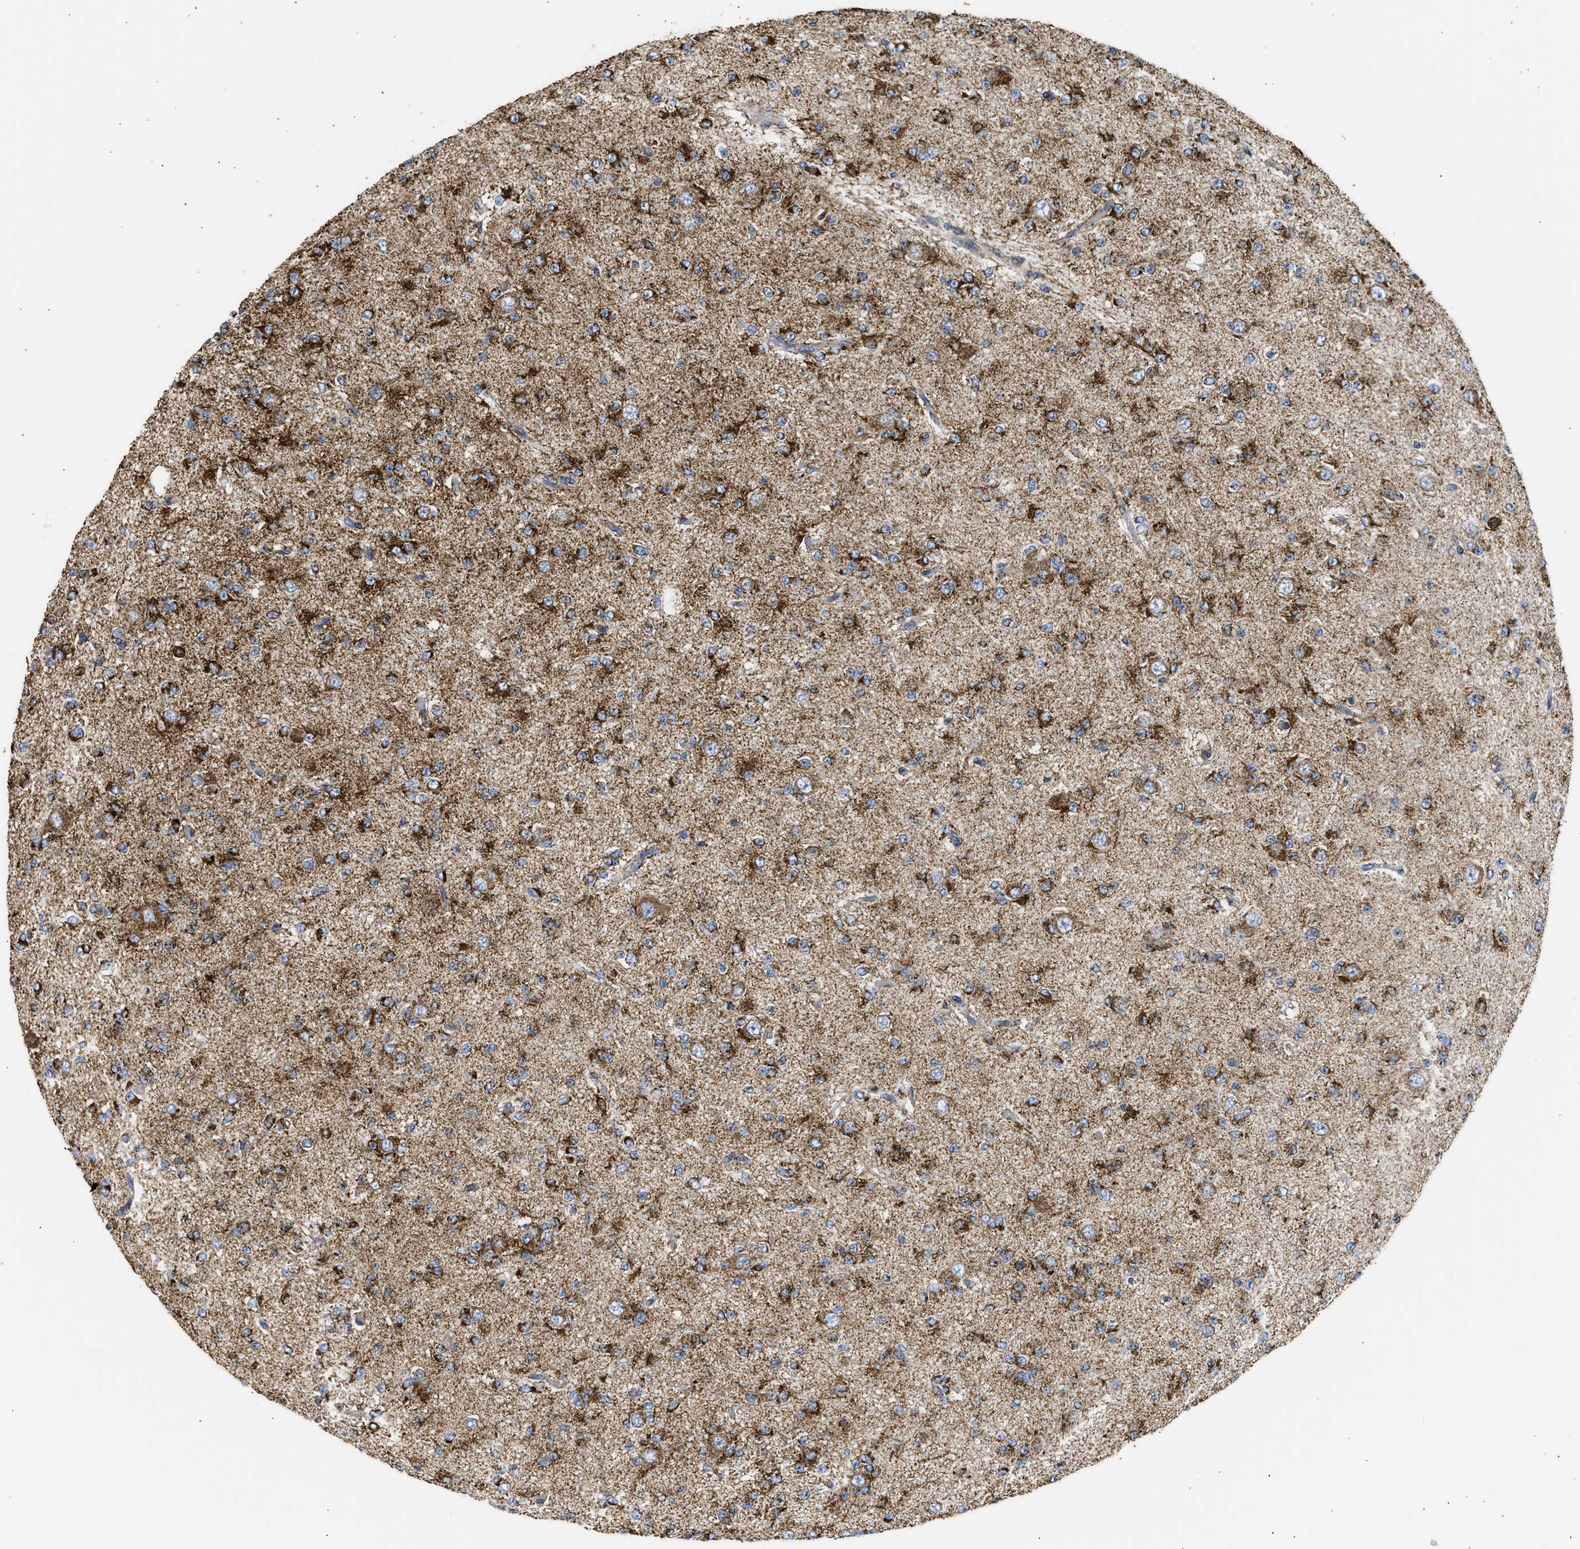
{"staining": {"intensity": "strong", "quantity": ">75%", "location": "cytoplasmic/membranous"}, "tissue": "glioma", "cell_type": "Tumor cells", "image_type": "cancer", "snomed": [{"axis": "morphology", "description": "Glioma, malignant, Low grade"}, {"axis": "topography", "description": "Brain"}], "caption": "This is an image of immunohistochemistry (IHC) staining of glioma, which shows strong expression in the cytoplasmic/membranous of tumor cells.", "gene": "CYCS", "patient": {"sex": "male", "age": 38}}